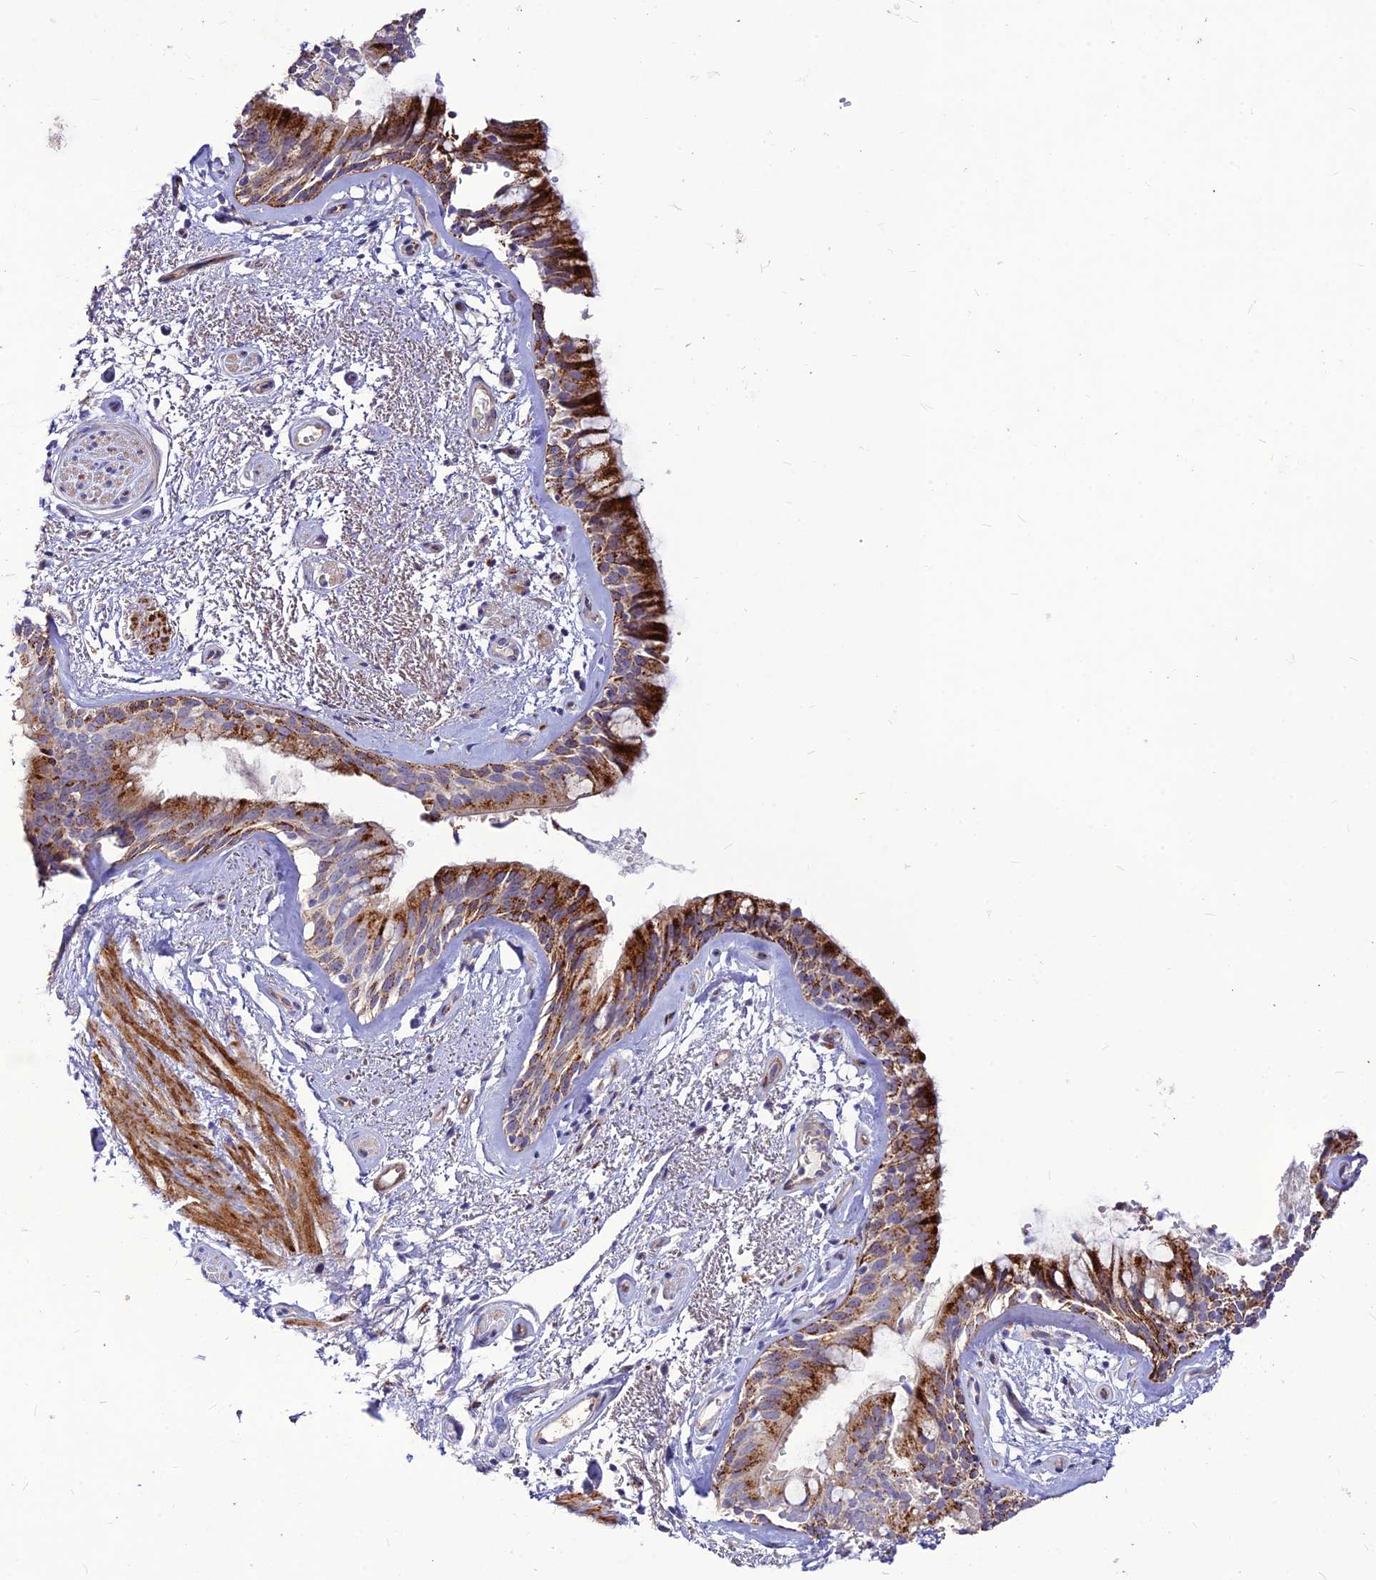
{"staining": {"intensity": "strong", "quantity": ">75%", "location": "cytoplasmic/membranous"}, "tissue": "bronchus", "cell_type": "Respiratory epithelial cells", "image_type": "normal", "snomed": [{"axis": "morphology", "description": "Normal tissue, NOS"}, {"axis": "topography", "description": "Cartilage tissue"}, {"axis": "topography", "description": "Bronchus"}], "caption": "This micrograph displays immunohistochemistry staining of benign human bronchus, with high strong cytoplasmic/membranous staining in about >75% of respiratory epithelial cells.", "gene": "RIMOC1", "patient": {"sex": "female", "age": 66}}